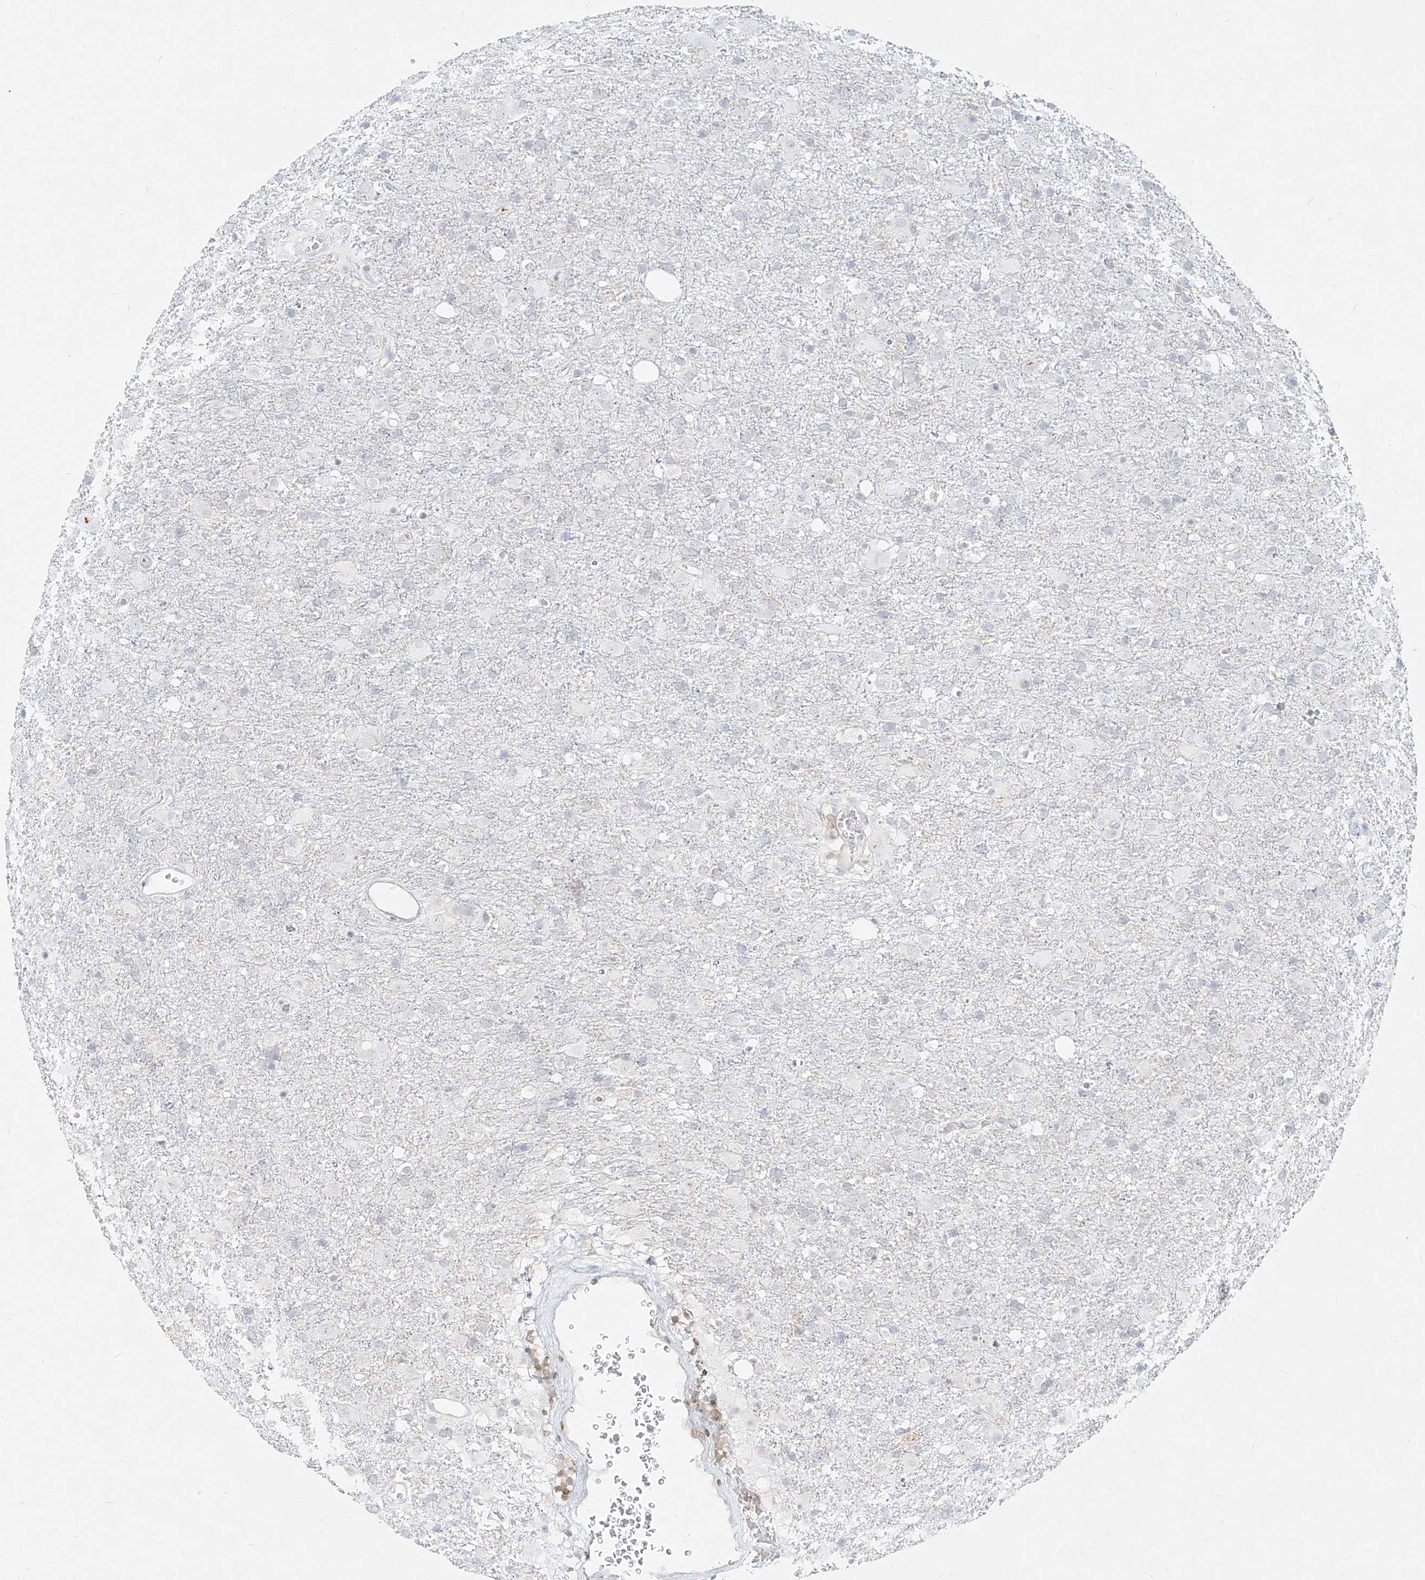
{"staining": {"intensity": "negative", "quantity": "none", "location": "none"}, "tissue": "glioma", "cell_type": "Tumor cells", "image_type": "cancer", "snomed": [{"axis": "morphology", "description": "Glioma, malignant, Low grade"}, {"axis": "topography", "description": "Brain"}], "caption": "There is no significant expression in tumor cells of glioma.", "gene": "SLC2A12", "patient": {"sex": "male", "age": 65}}